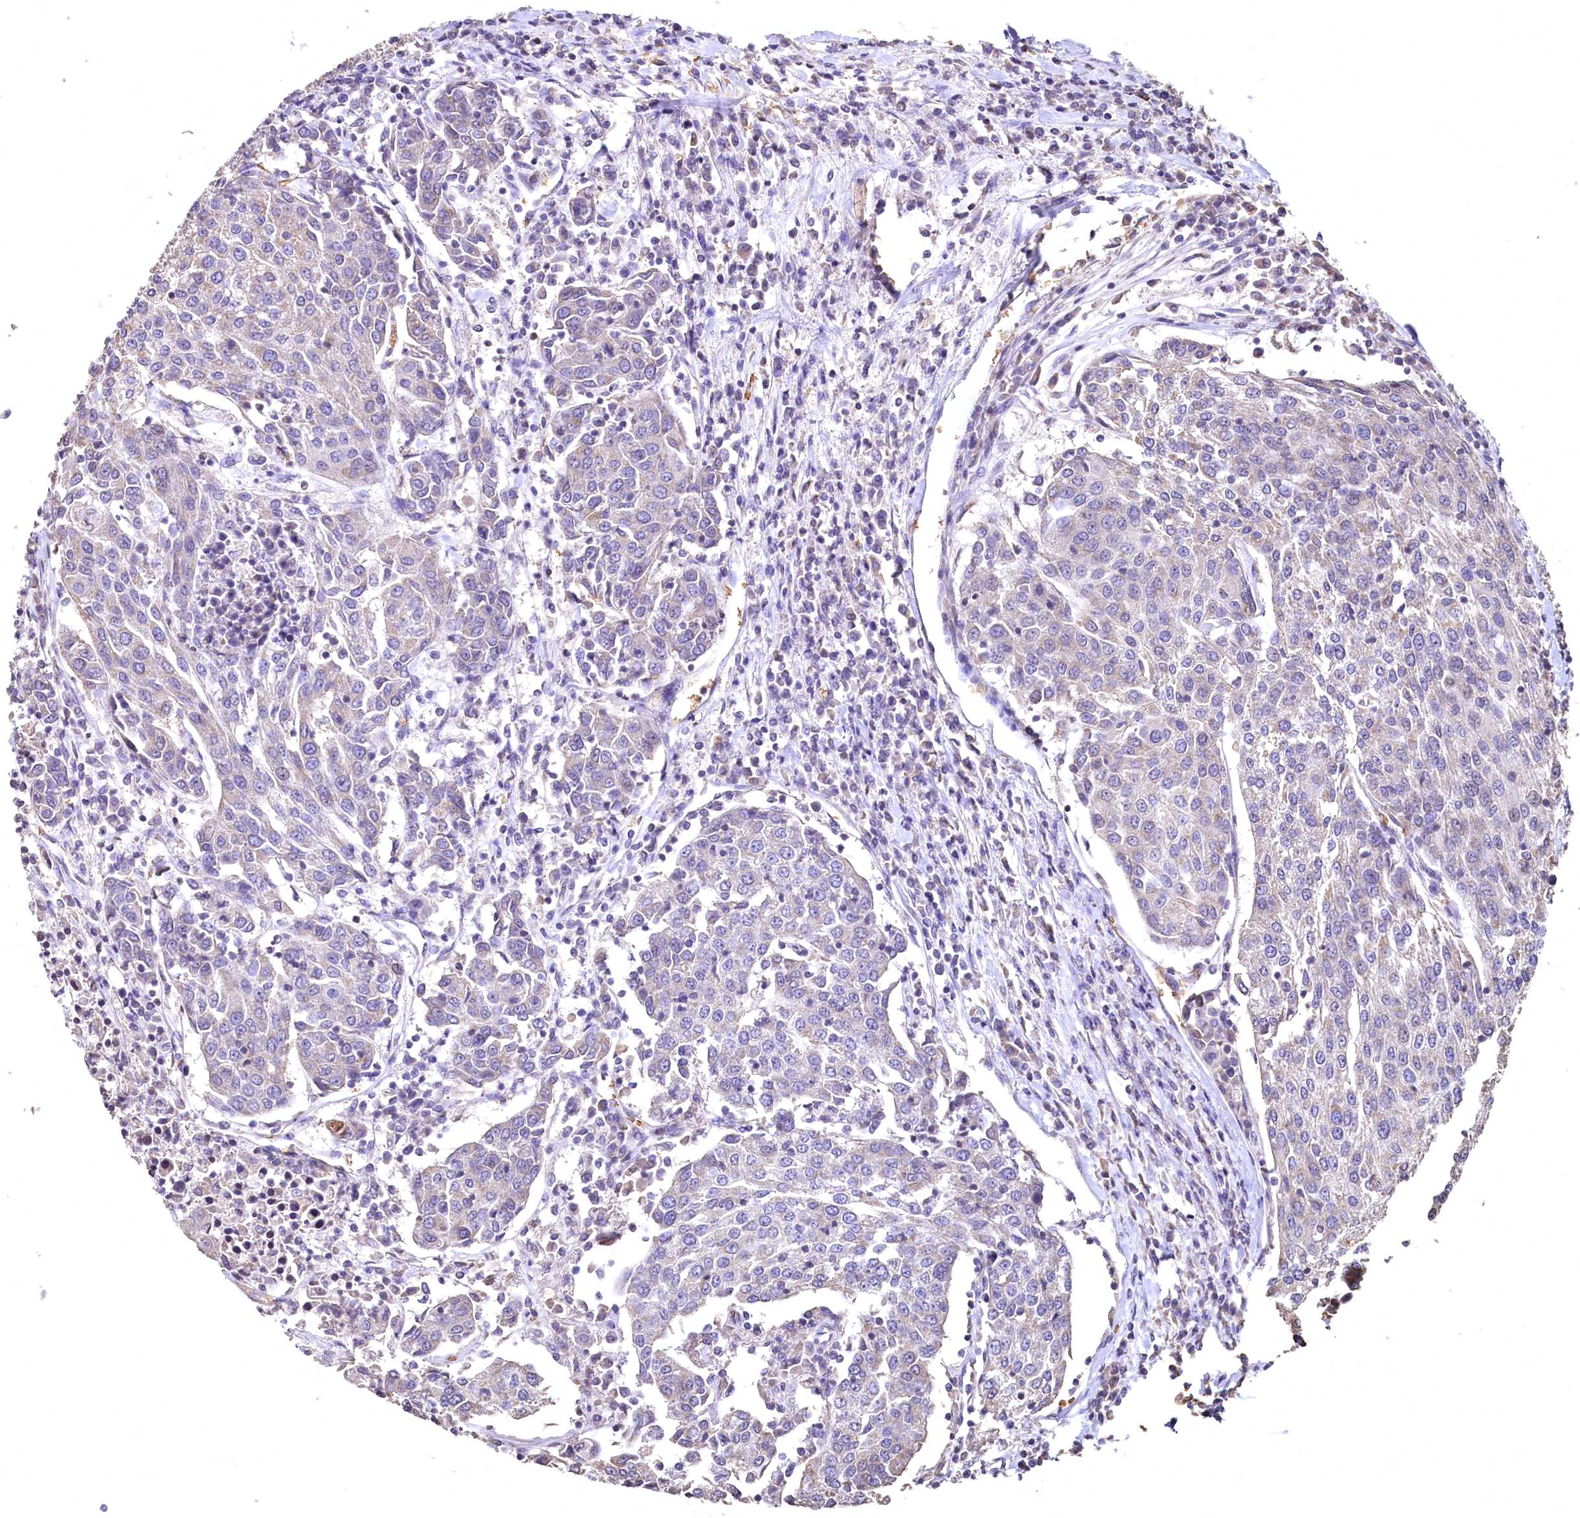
{"staining": {"intensity": "negative", "quantity": "none", "location": "none"}, "tissue": "urothelial cancer", "cell_type": "Tumor cells", "image_type": "cancer", "snomed": [{"axis": "morphology", "description": "Urothelial carcinoma, High grade"}, {"axis": "topography", "description": "Urinary bladder"}], "caption": "IHC photomicrograph of human high-grade urothelial carcinoma stained for a protein (brown), which reveals no staining in tumor cells.", "gene": "SPTA1", "patient": {"sex": "female", "age": 85}}